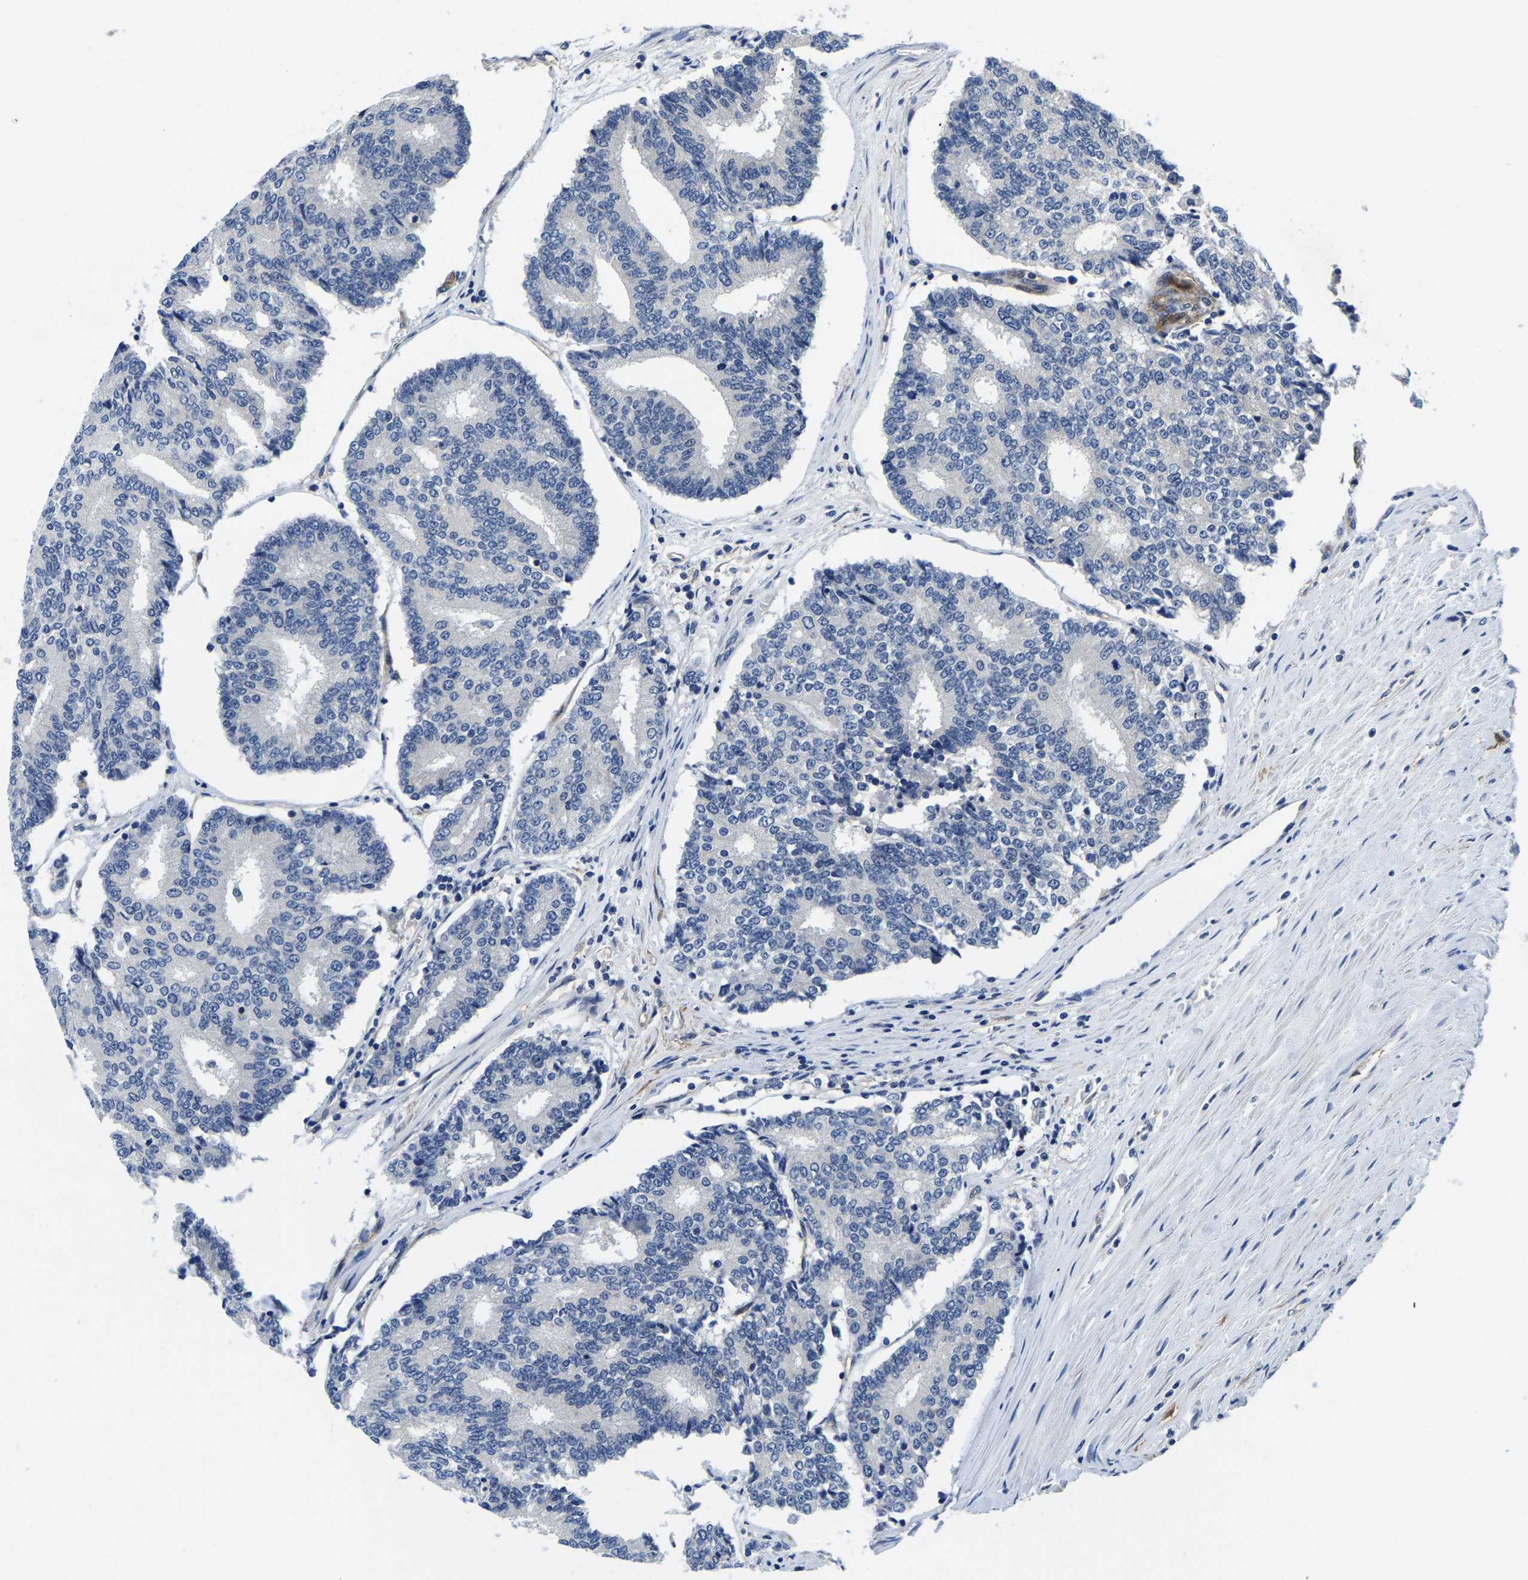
{"staining": {"intensity": "negative", "quantity": "none", "location": "none"}, "tissue": "prostate cancer", "cell_type": "Tumor cells", "image_type": "cancer", "snomed": [{"axis": "morphology", "description": "Adenocarcinoma, High grade"}, {"axis": "topography", "description": "Prostate"}], "caption": "This is a histopathology image of immunohistochemistry (IHC) staining of prostate cancer (high-grade adenocarcinoma), which shows no expression in tumor cells.", "gene": "ITGA2", "patient": {"sex": "male", "age": 55}}